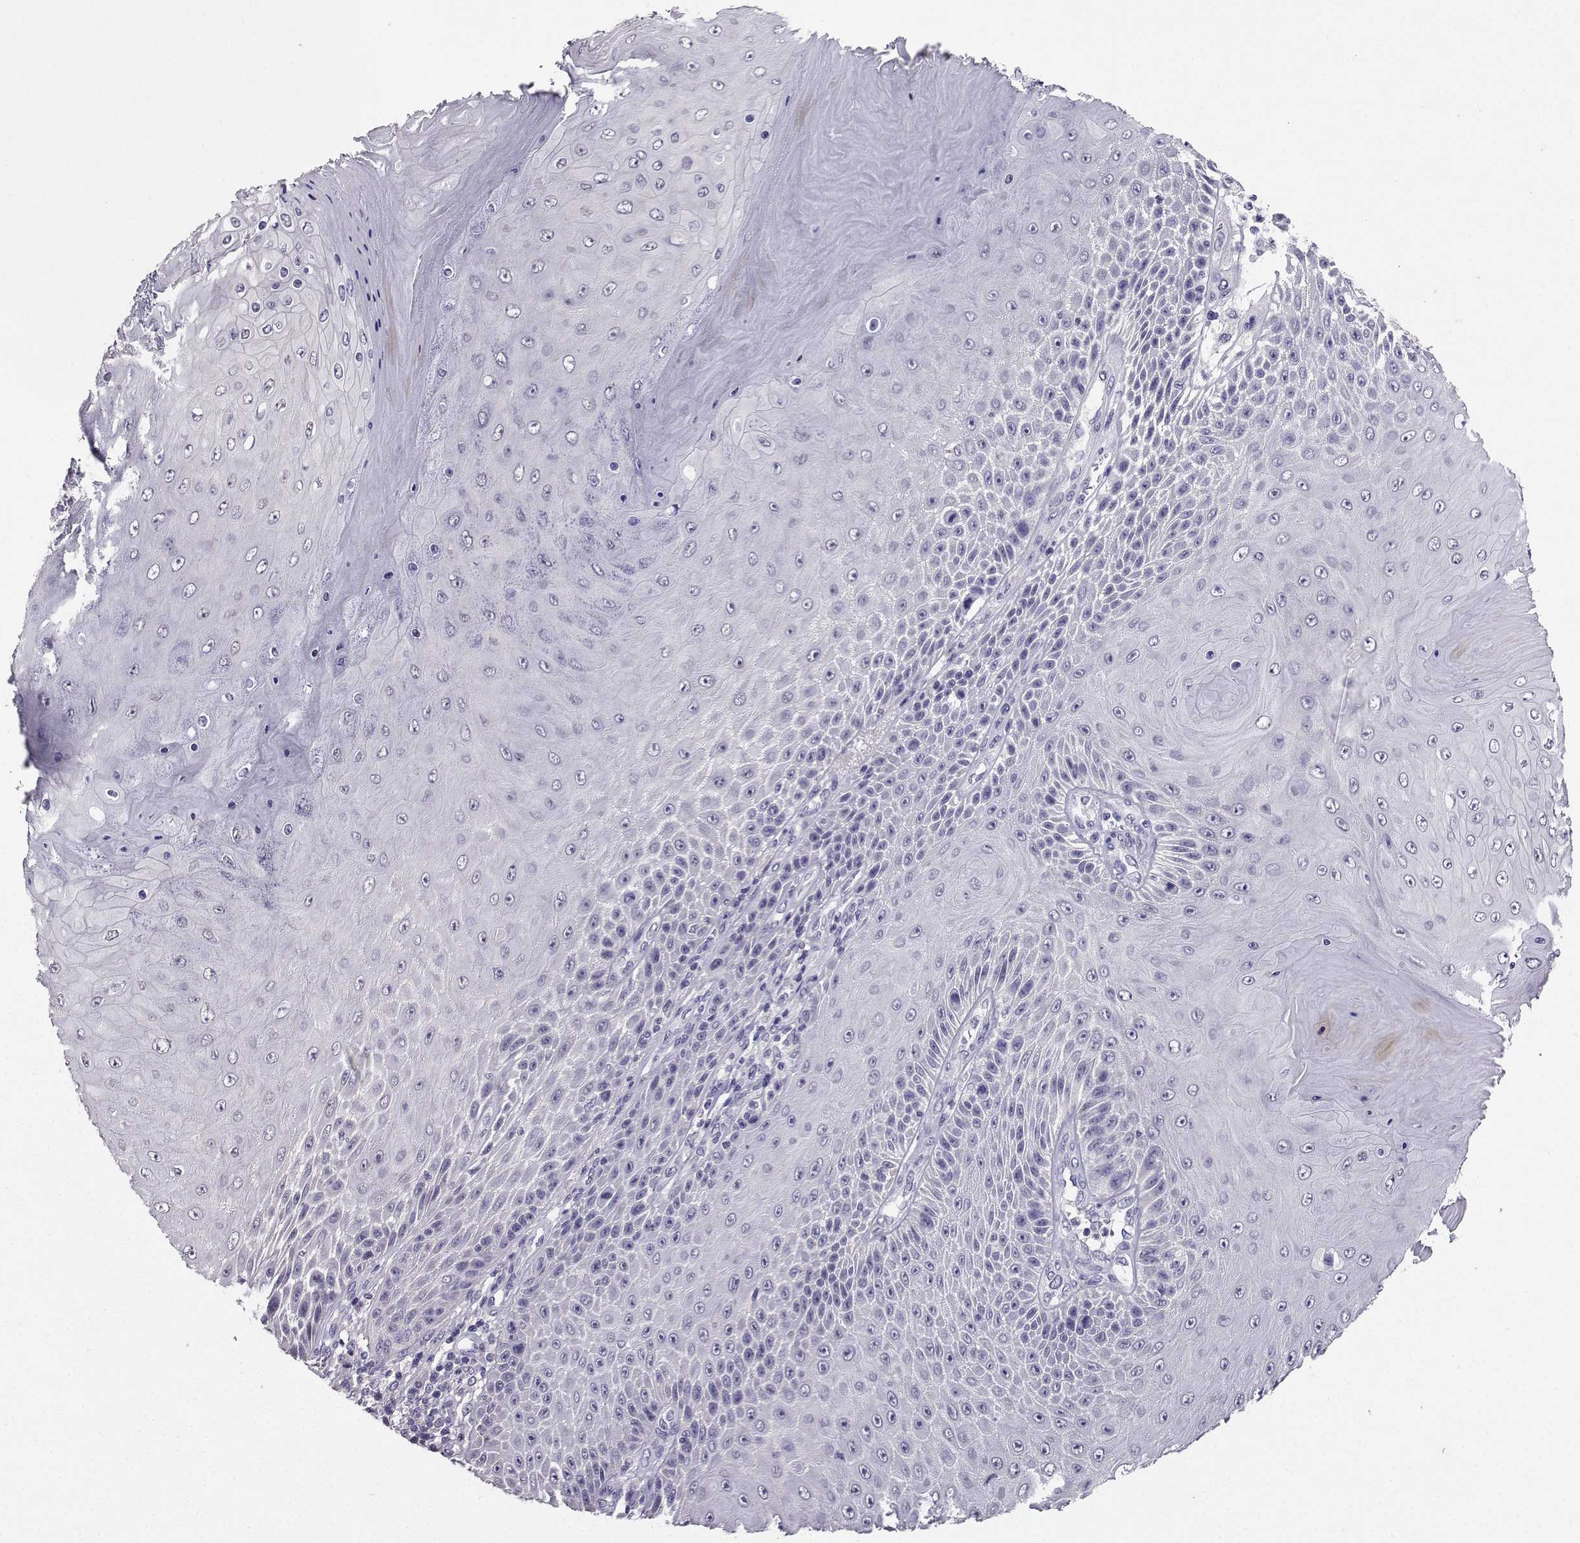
{"staining": {"intensity": "negative", "quantity": "none", "location": "none"}, "tissue": "skin cancer", "cell_type": "Tumor cells", "image_type": "cancer", "snomed": [{"axis": "morphology", "description": "Squamous cell carcinoma, NOS"}, {"axis": "topography", "description": "Skin"}], "caption": "Histopathology image shows no protein positivity in tumor cells of skin squamous cell carcinoma tissue. (Brightfield microscopy of DAB (3,3'-diaminobenzidine) immunohistochemistry at high magnification).", "gene": "SPAG11B", "patient": {"sex": "male", "age": 62}}